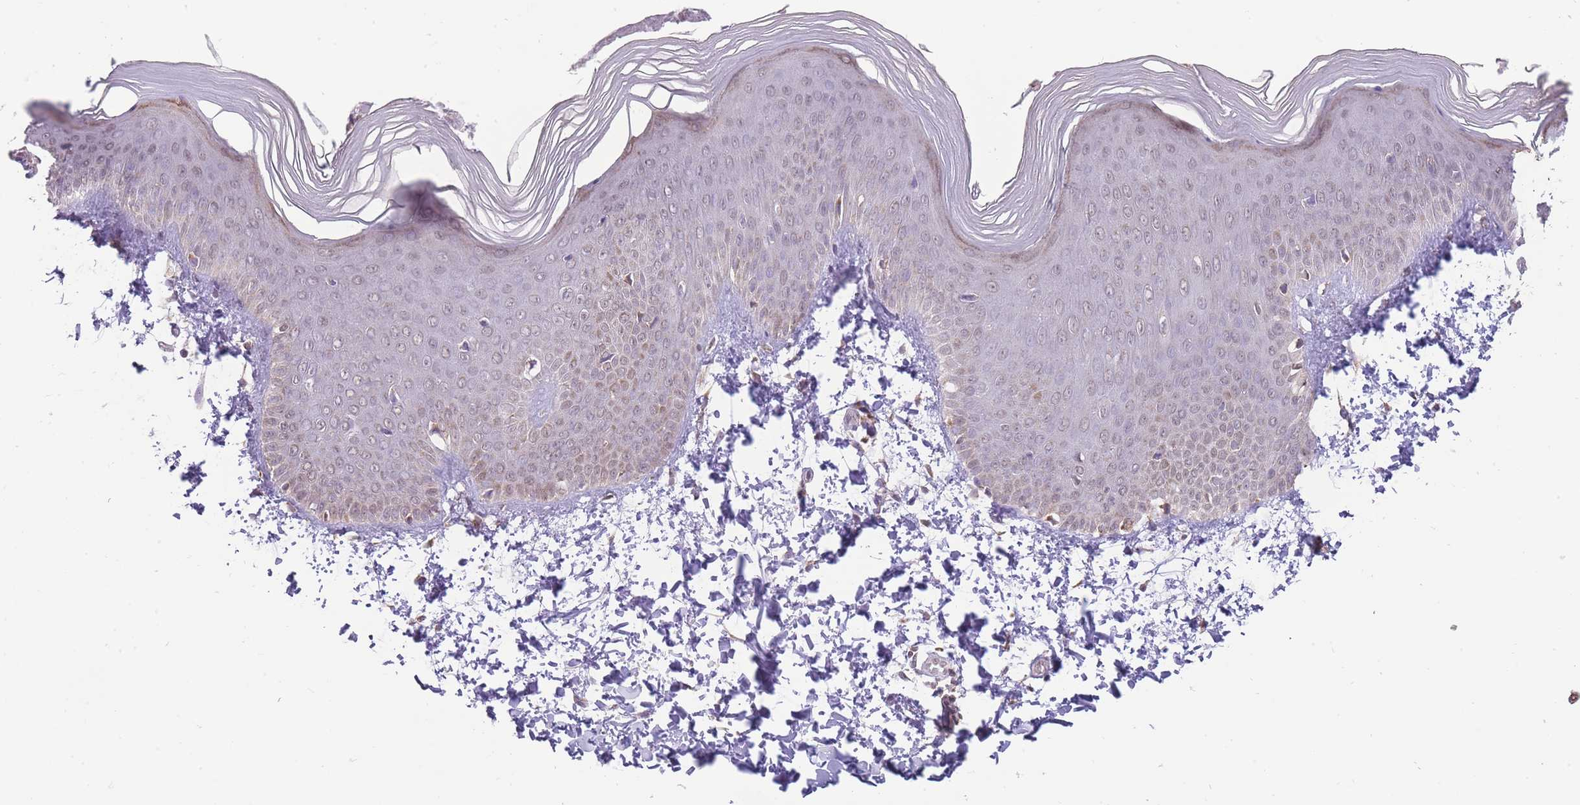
{"staining": {"intensity": "weak", "quantity": "<25%", "location": "cytoplasmic/membranous"}, "tissue": "skin", "cell_type": "Epidermal cells", "image_type": "normal", "snomed": [{"axis": "morphology", "description": "Normal tissue, NOS"}, {"axis": "morphology", "description": "Inflammation, NOS"}, {"axis": "topography", "description": "Soft tissue"}, {"axis": "topography", "description": "Anal"}], "caption": "IHC micrograph of benign skin: skin stained with DAB (3,3'-diaminobenzidine) demonstrates no significant protein staining in epidermal cells. (DAB IHC, high magnification).", "gene": "NELL1", "patient": {"sex": "female", "age": 15}}